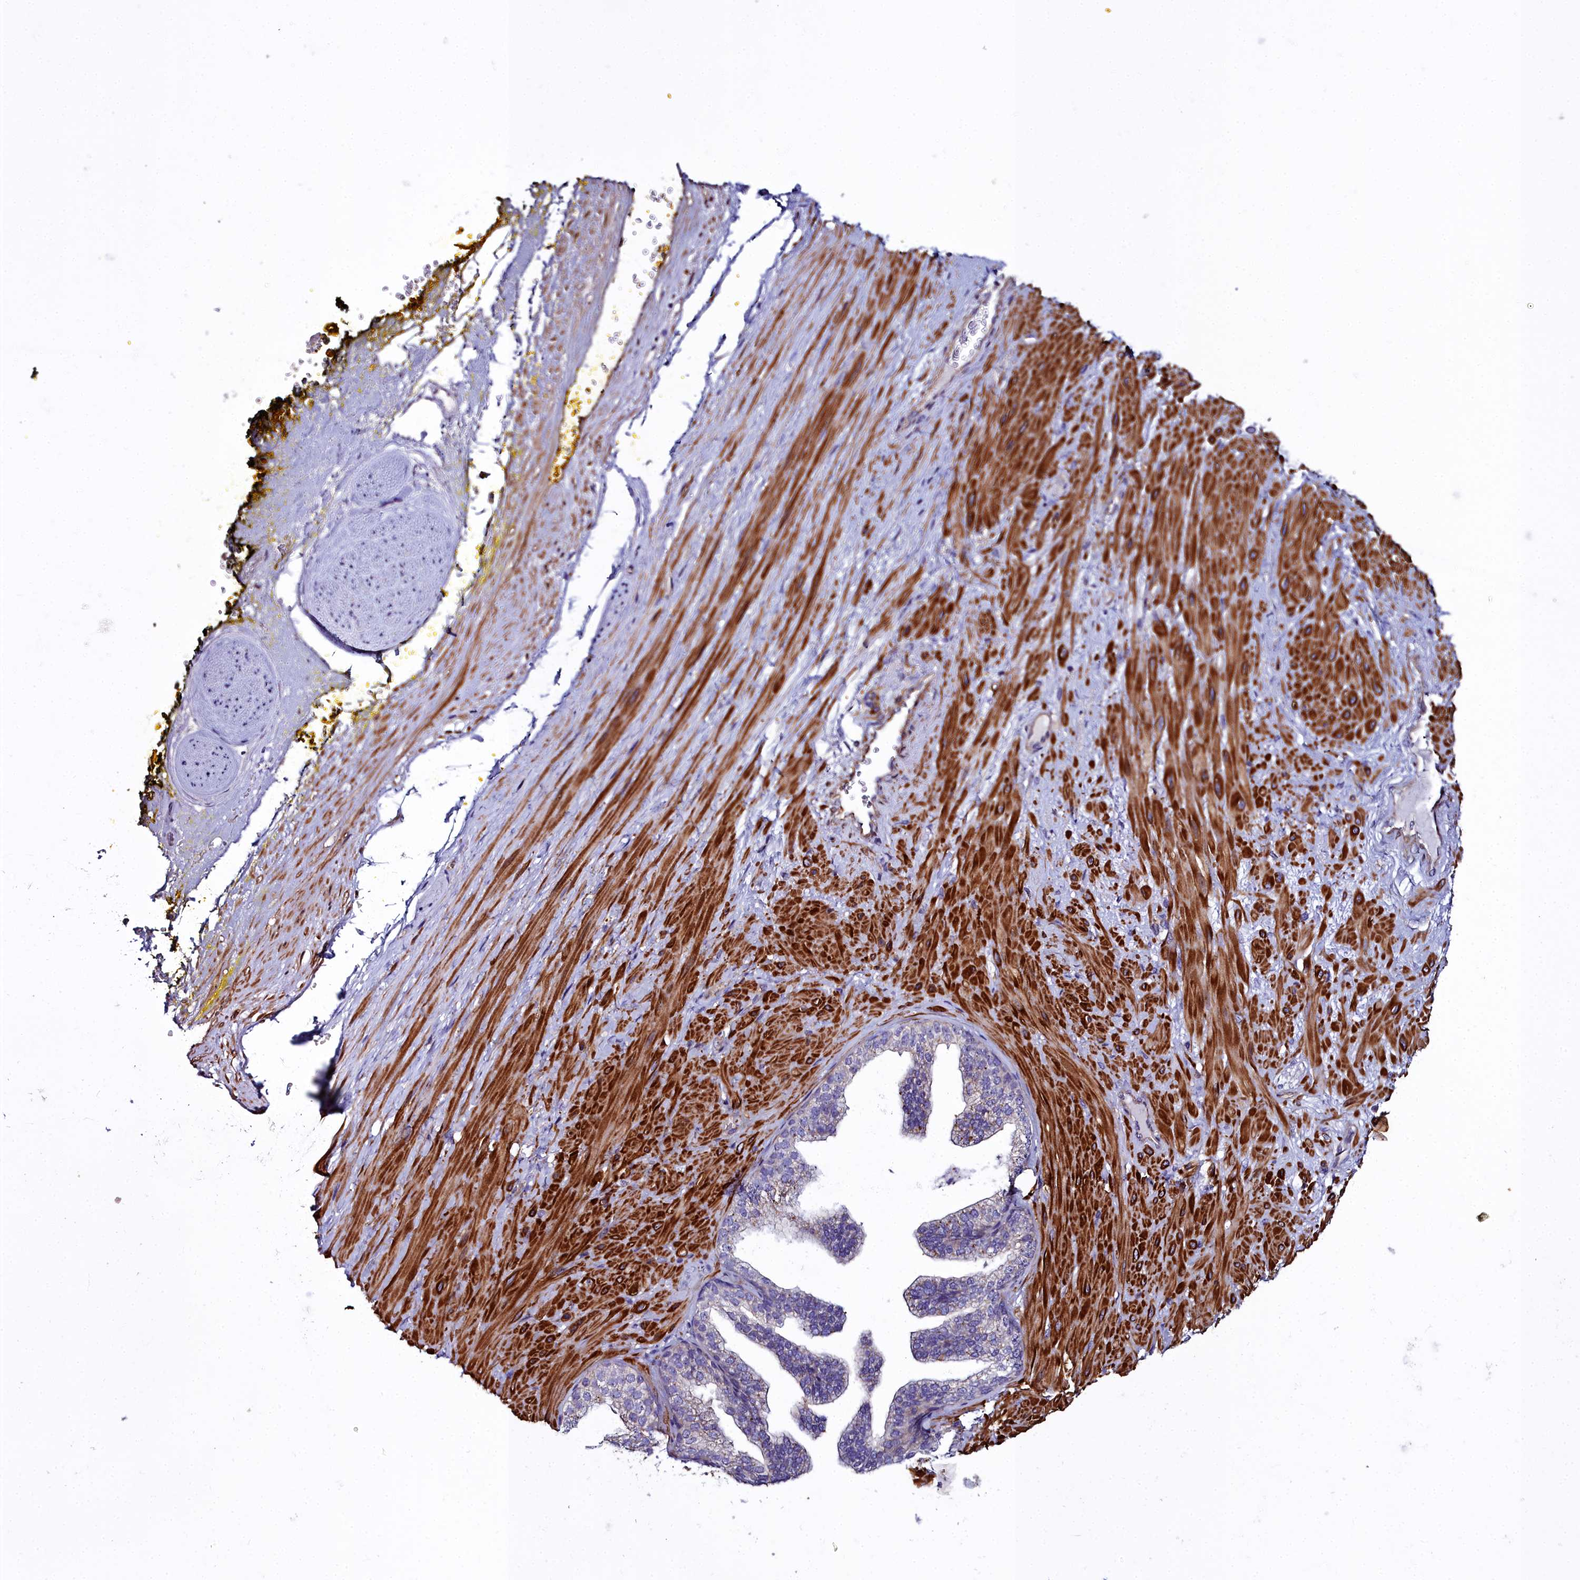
{"staining": {"intensity": "negative", "quantity": "none", "location": "none"}, "tissue": "adipose tissue", "cell_type": "Adipocytes", "image_type": "normal", "snomed": [{"axis": "morphology", "description": "Normal tissue, NOS"}, {"axis": "morphology", "description": "Adenocarcinoma, Low grade"}, {"axis": "topography", "description": "Prostate"}, {"axis": "topography", "description": "Peripheral nerve tissue"}], "caption": "High magnification brightfield microscopy of benign adipose tissue stained with DAB (3,3'-diaminobenzidine) (brown) and counterstained with hematoxylin (blue): adipocytes show no significant positivity. (Brightfield microscopy of DAB immunohistochemistry at high magnification).", "gene": "FADS3", "patient": {"sex": "male", "age": 63}}